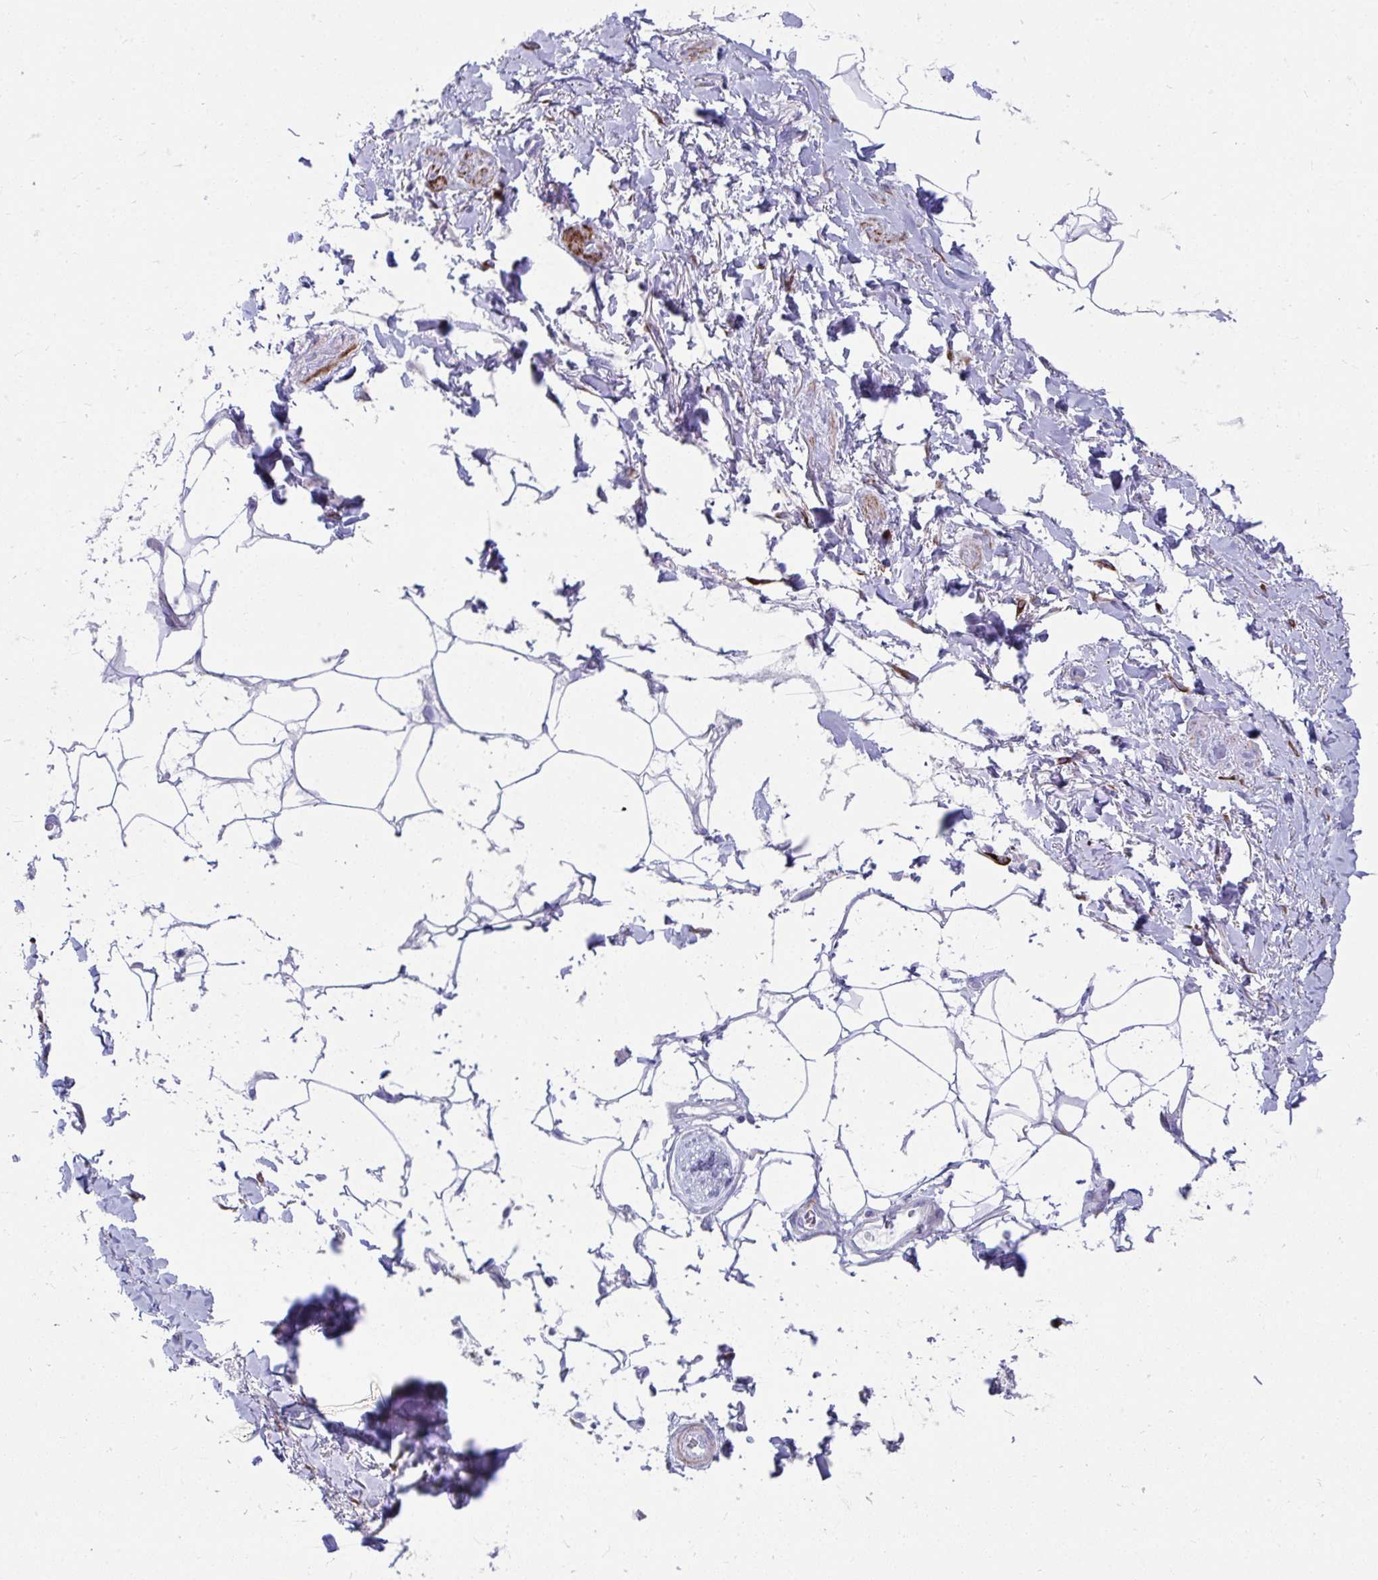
{"staining": {"intensity": "negative", "quantity": "none", "location": "none"}, "tissue": "adipose tissue", "cell_type": "Adipocytes", "image_type": "normal", "snomed": [{"axis": "morphology", "description": "Normal tissue, NOS"}, {"axis": "topography", "description": "Vagina"}, {"axis": "topography", "description": "Peripheral nerve tissue"}], "caption": "Immunohistochemical staining of unremarkable human adipose tissue demonstrates no significant staining in adipocytes. The staining was performed using DAB (3,3'-diaminobenzidine) to visualize the protein expression in brown, while the nuclei were stained in blue with hematoxylin (Magnification: 20x).", "gene": "GRXCR2", "patient": {"sex": "female", "age": 71}}